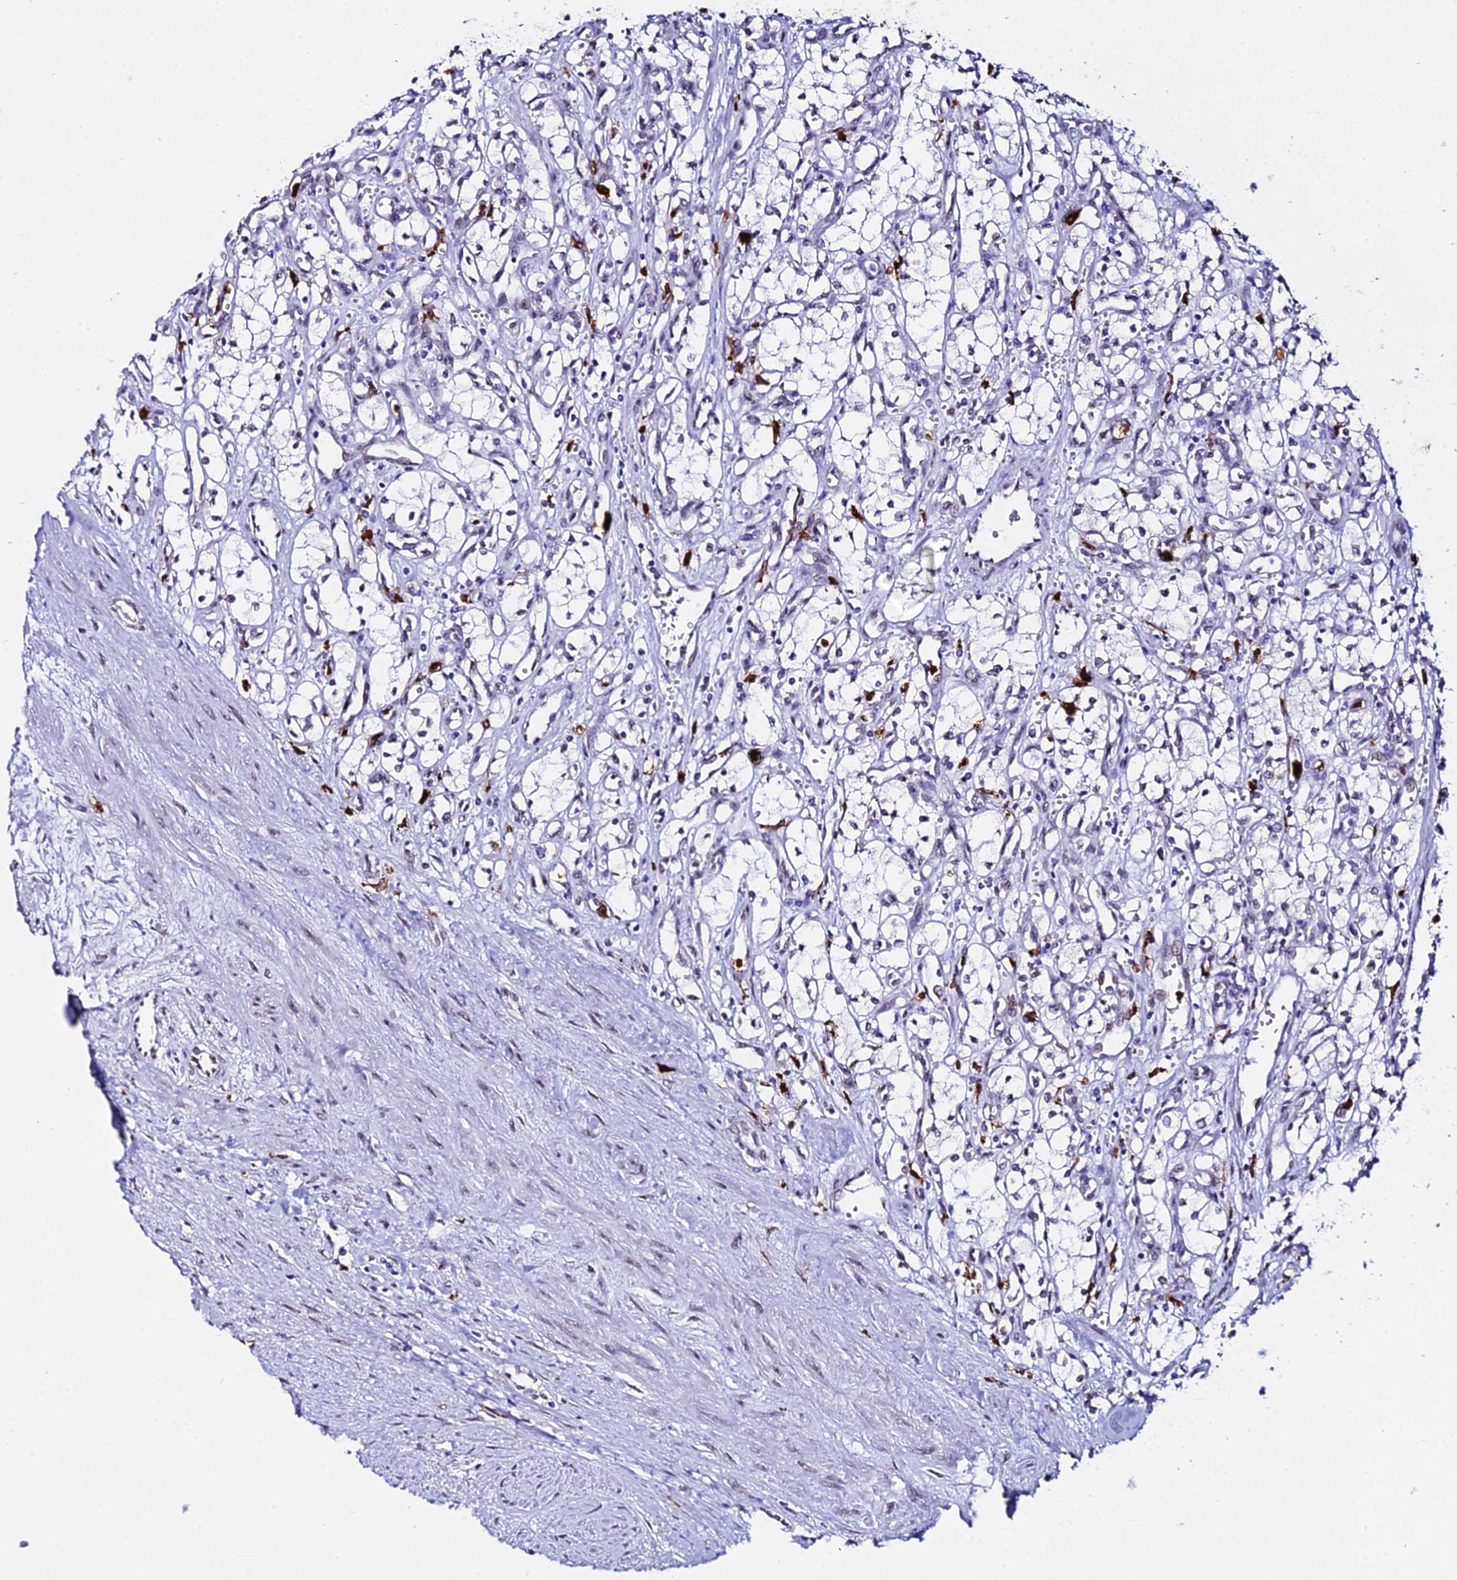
{"staining": {"intensity": "negative", "quantity": "none", "location": "none"}, "tissue": "renal cancer", "cell_type": "Tumor cells", "image_type": "cancer", "snomed": [{"axis": "morphology", "description": "Adenocarcinoma, NOS"}, {"axis": "topography", "description": "Kidney"}], "caption": "Immunohistochemistry (IHC) image of neoplastic tissue: human renal adenocarcinoma stained with DAB shows no significant protein positivity in tumor cells.", "gene": "MCM10", "patient": {"sex": "male", "age": 59}}